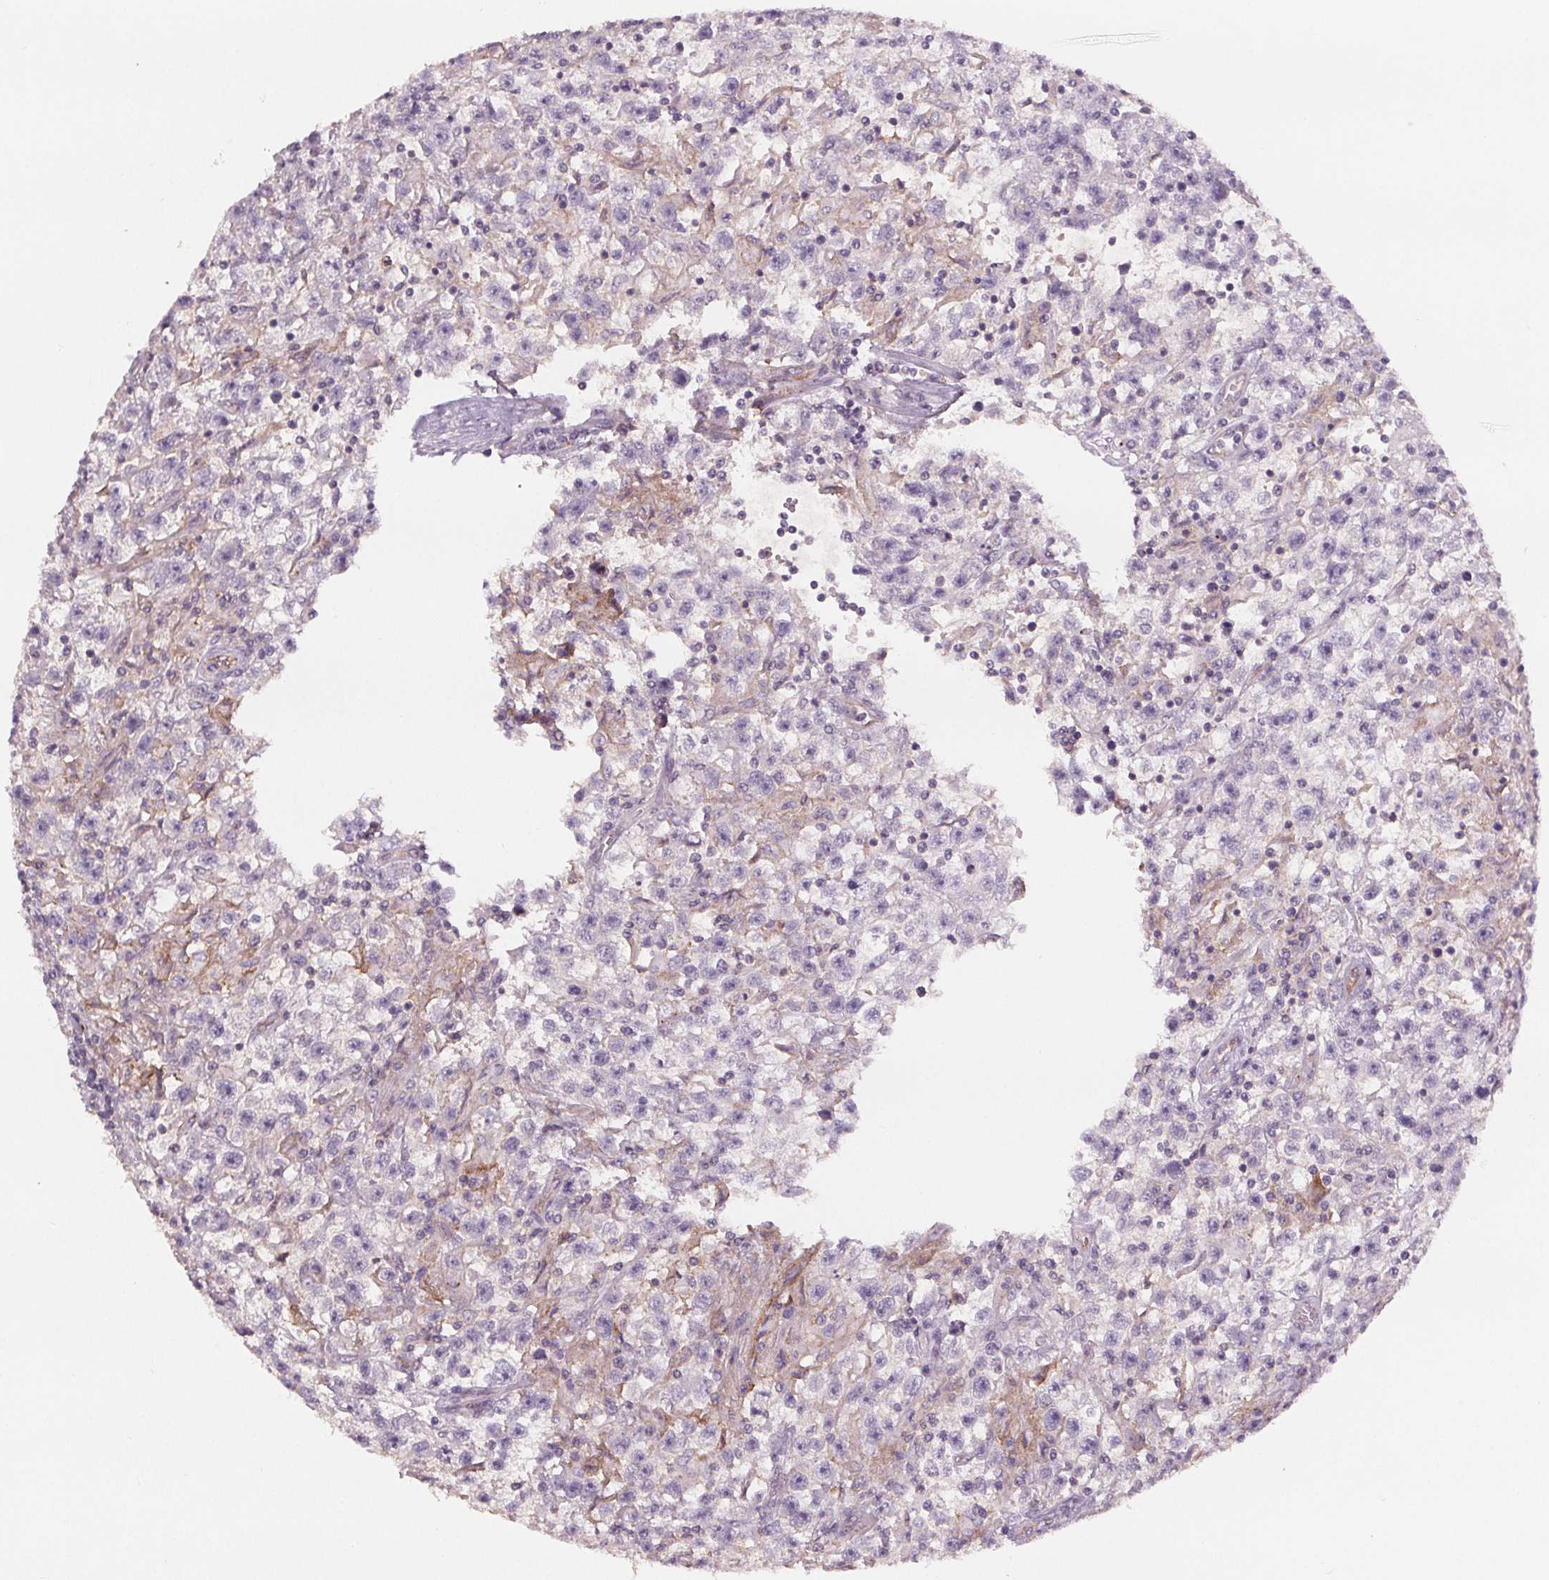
{"staining": {"intensity": "negative", "quantity": "none", "location": "none"}, "tissue": "testis cancer", "cell_type": "Tumor cells", "image_type": "cancer", "snomed": [{"axis": "morphology", "description": "Seminoma, NOS"}, {"axis": "topography", "description": "Testis"}], "caption": "Protein analysis of testis cancer demonstrates no significant positivity in tumor cells.", "gene": "ATP1A1", "patient": {"sex": "male", "age": 31}}